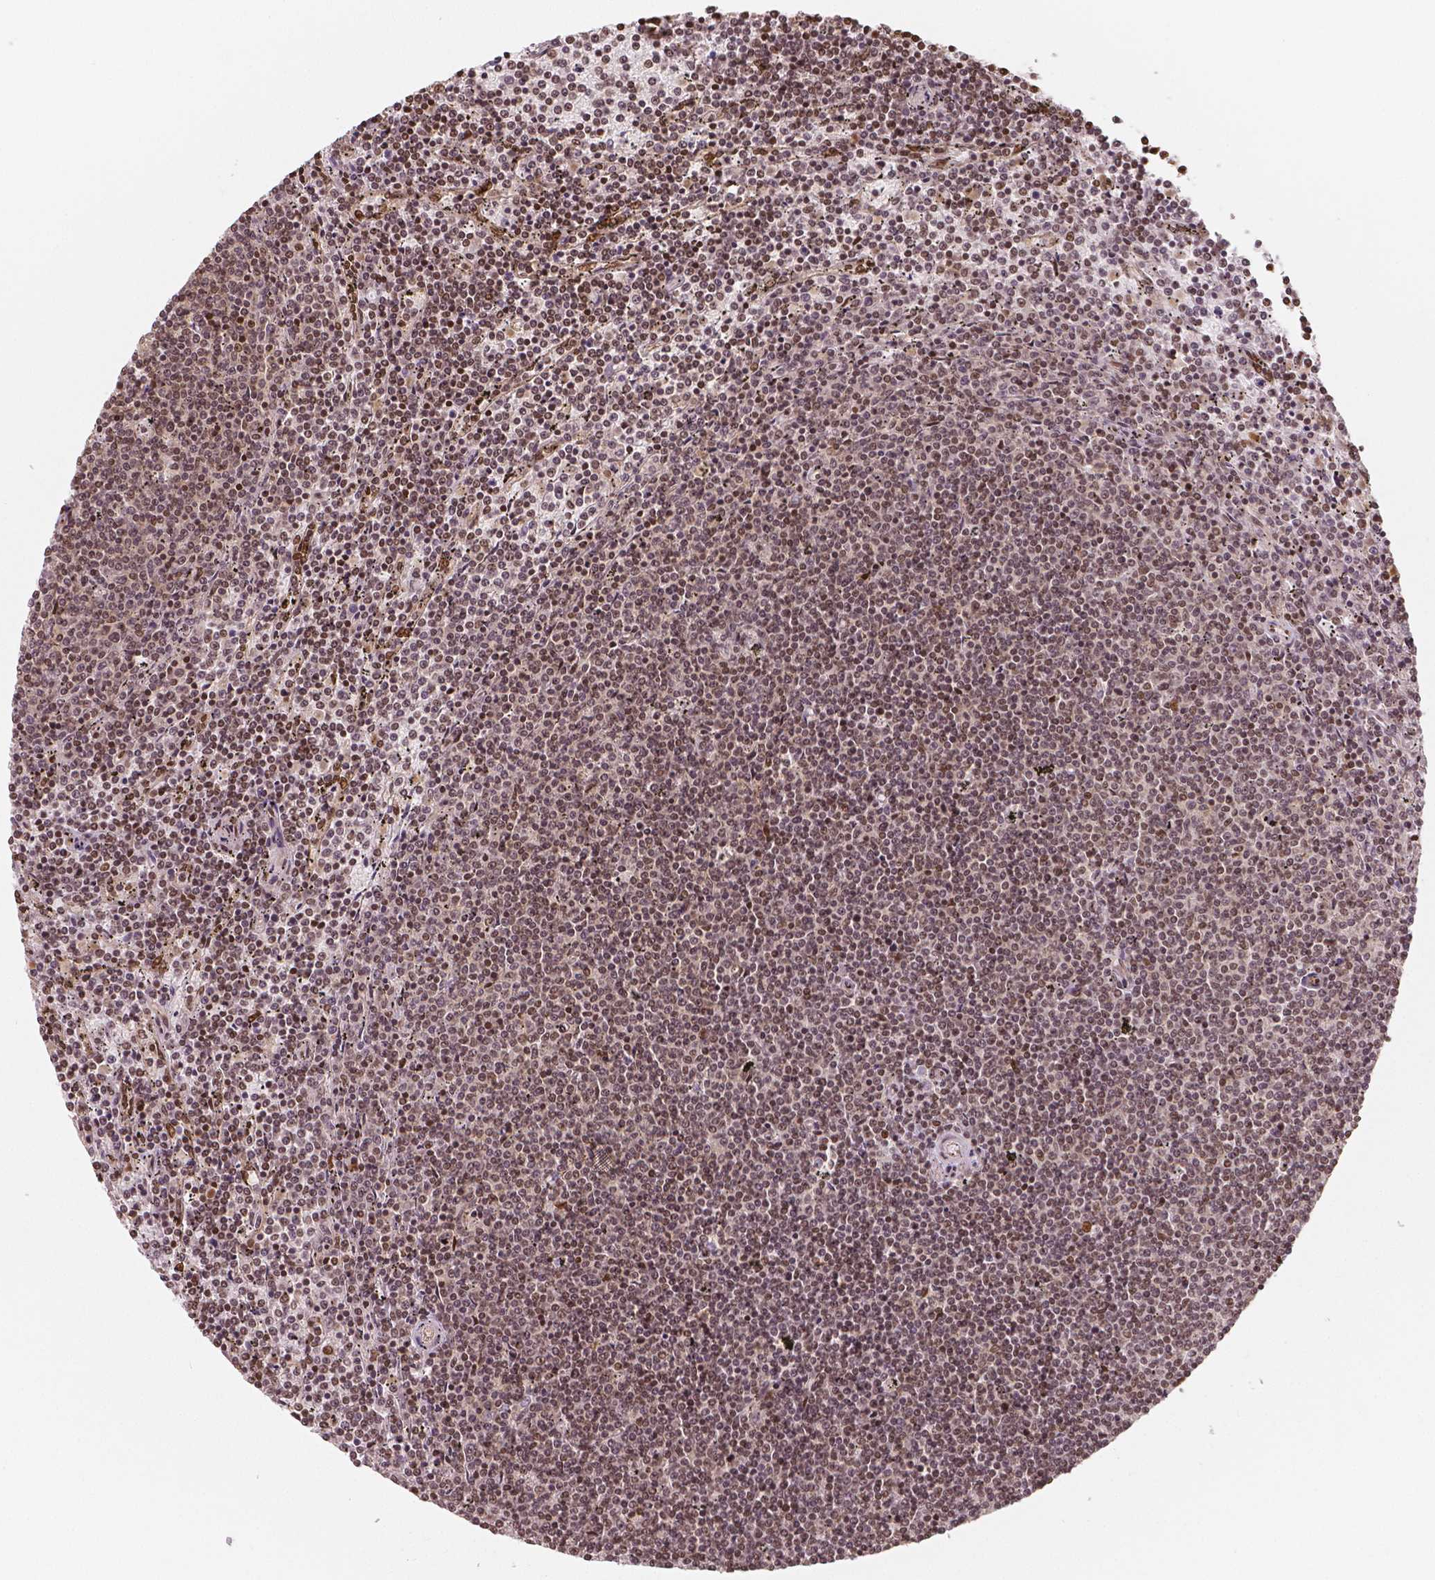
{"staining": {"intensity": "moderate", "quantity": ">75%", "location": "nuclear"}, "tissue": "lymphoma", "cell_type": "Tumor cells", "image_type": "cancer", "snomed": [{"axis": "morphology", "description": "Malignant lymphoma, non-Hodgkin's type, Low grade"}, {"axis": "topography", "description": "Spleen"}], "caption": "Protein expression analysis of lymphoma exhibits moderate nuclear positivity in about >75% of tumor cells.", "gene": "NUCKS1", "patient": {"sex": "female", "age": 50}}